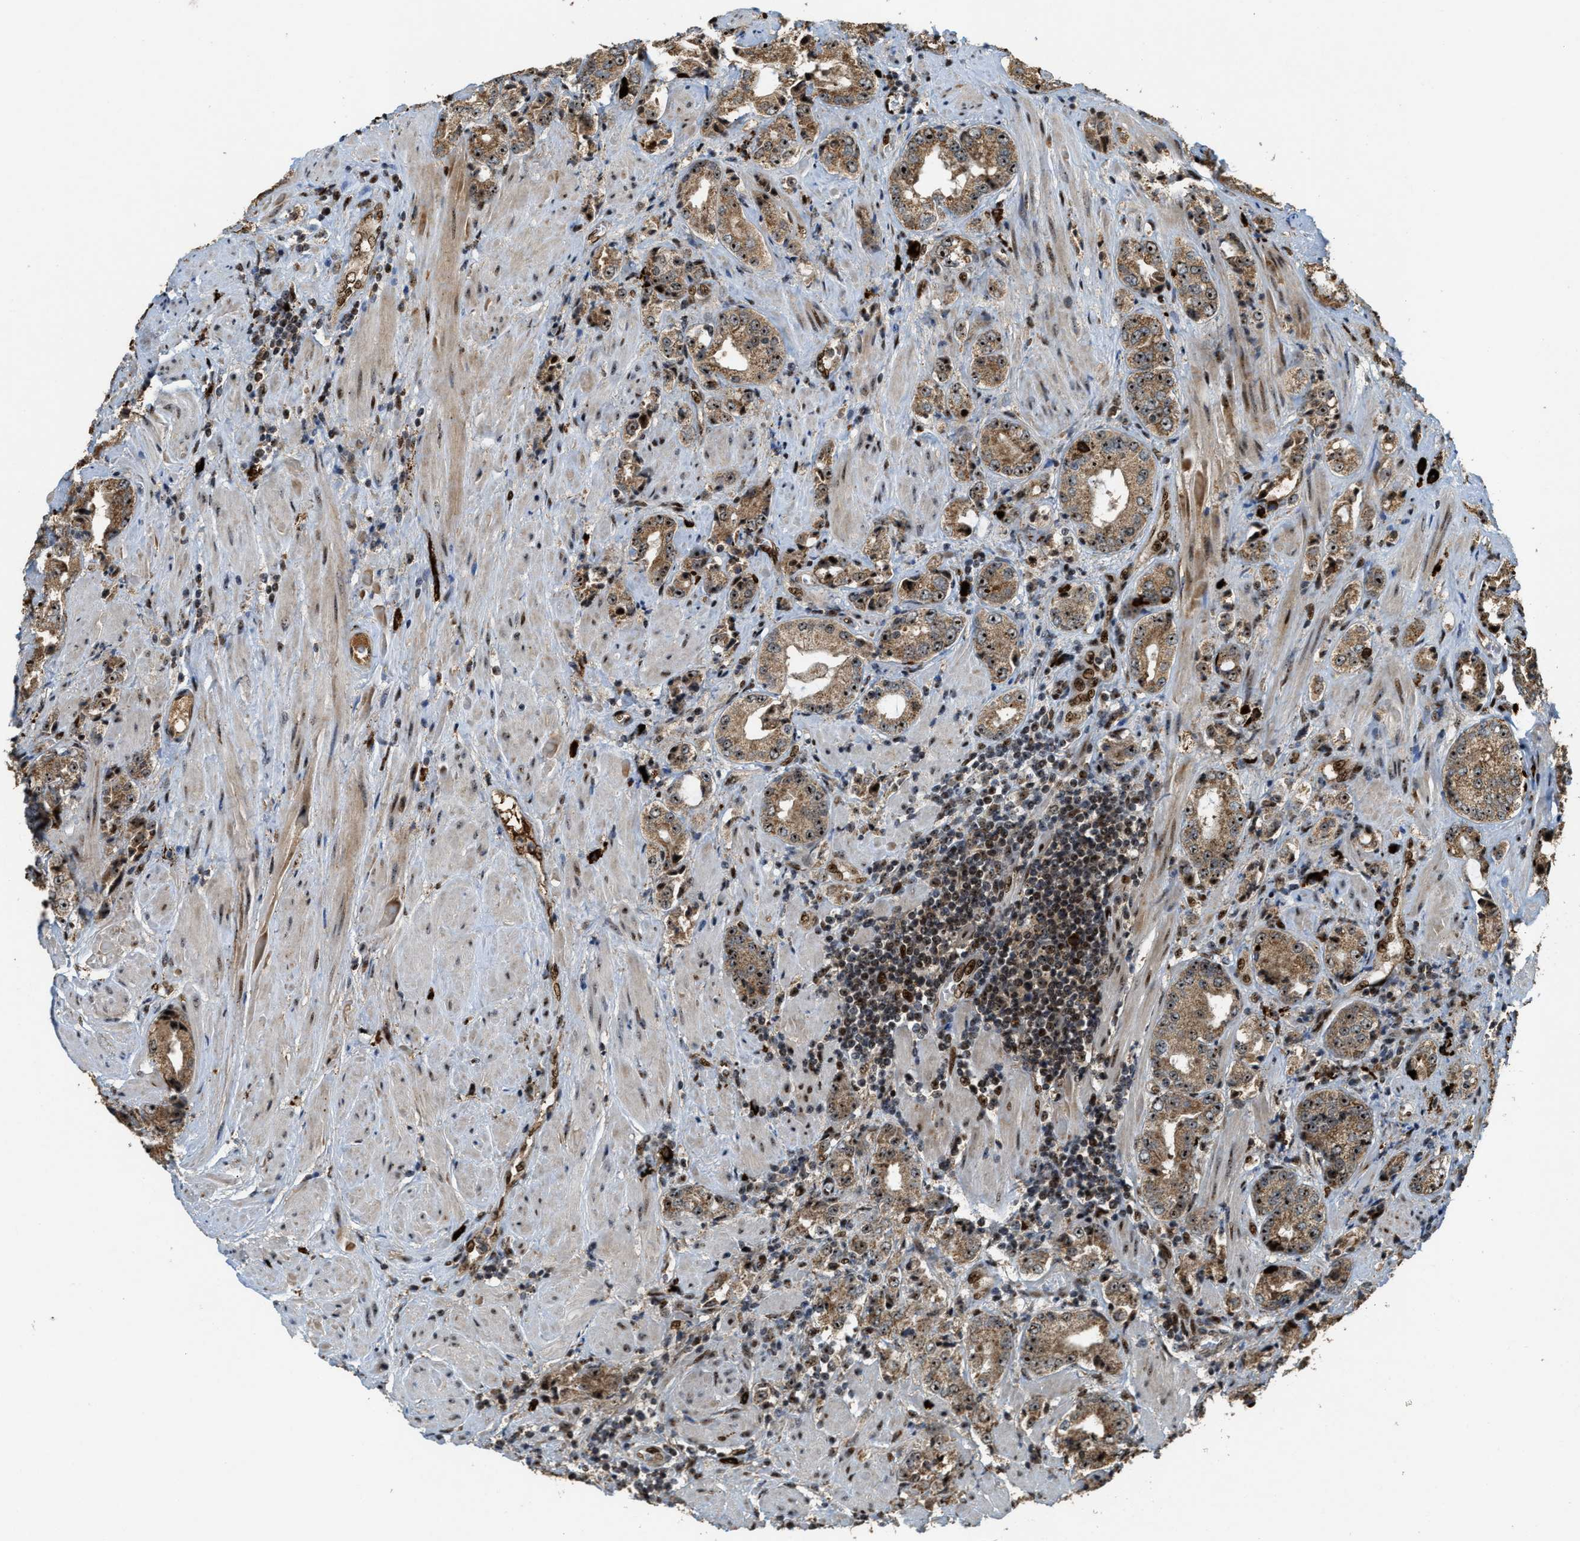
{"staining": {"intensity": "strong", "quantity": ">75%", "location": "cytoplasmic/membranous,nuclear"}, "tissue": "prostate cancer", "cell_type": "Tumor cells", "image_type": "cancer", "snomed": [{"axis": "morphology", "description": "Adenocarcinoma, High grade"}, {"axis": "topography", "description": "Prostate"}], "caption": "Prostate cancer was stained to show a protein in brown. There is high levels of strong cytoplasmic/membranous and nuclear staining in approximately >75% of tumor cells.", "gene": "ZNF687", "patient": {"sex": "male", "age": 61}}